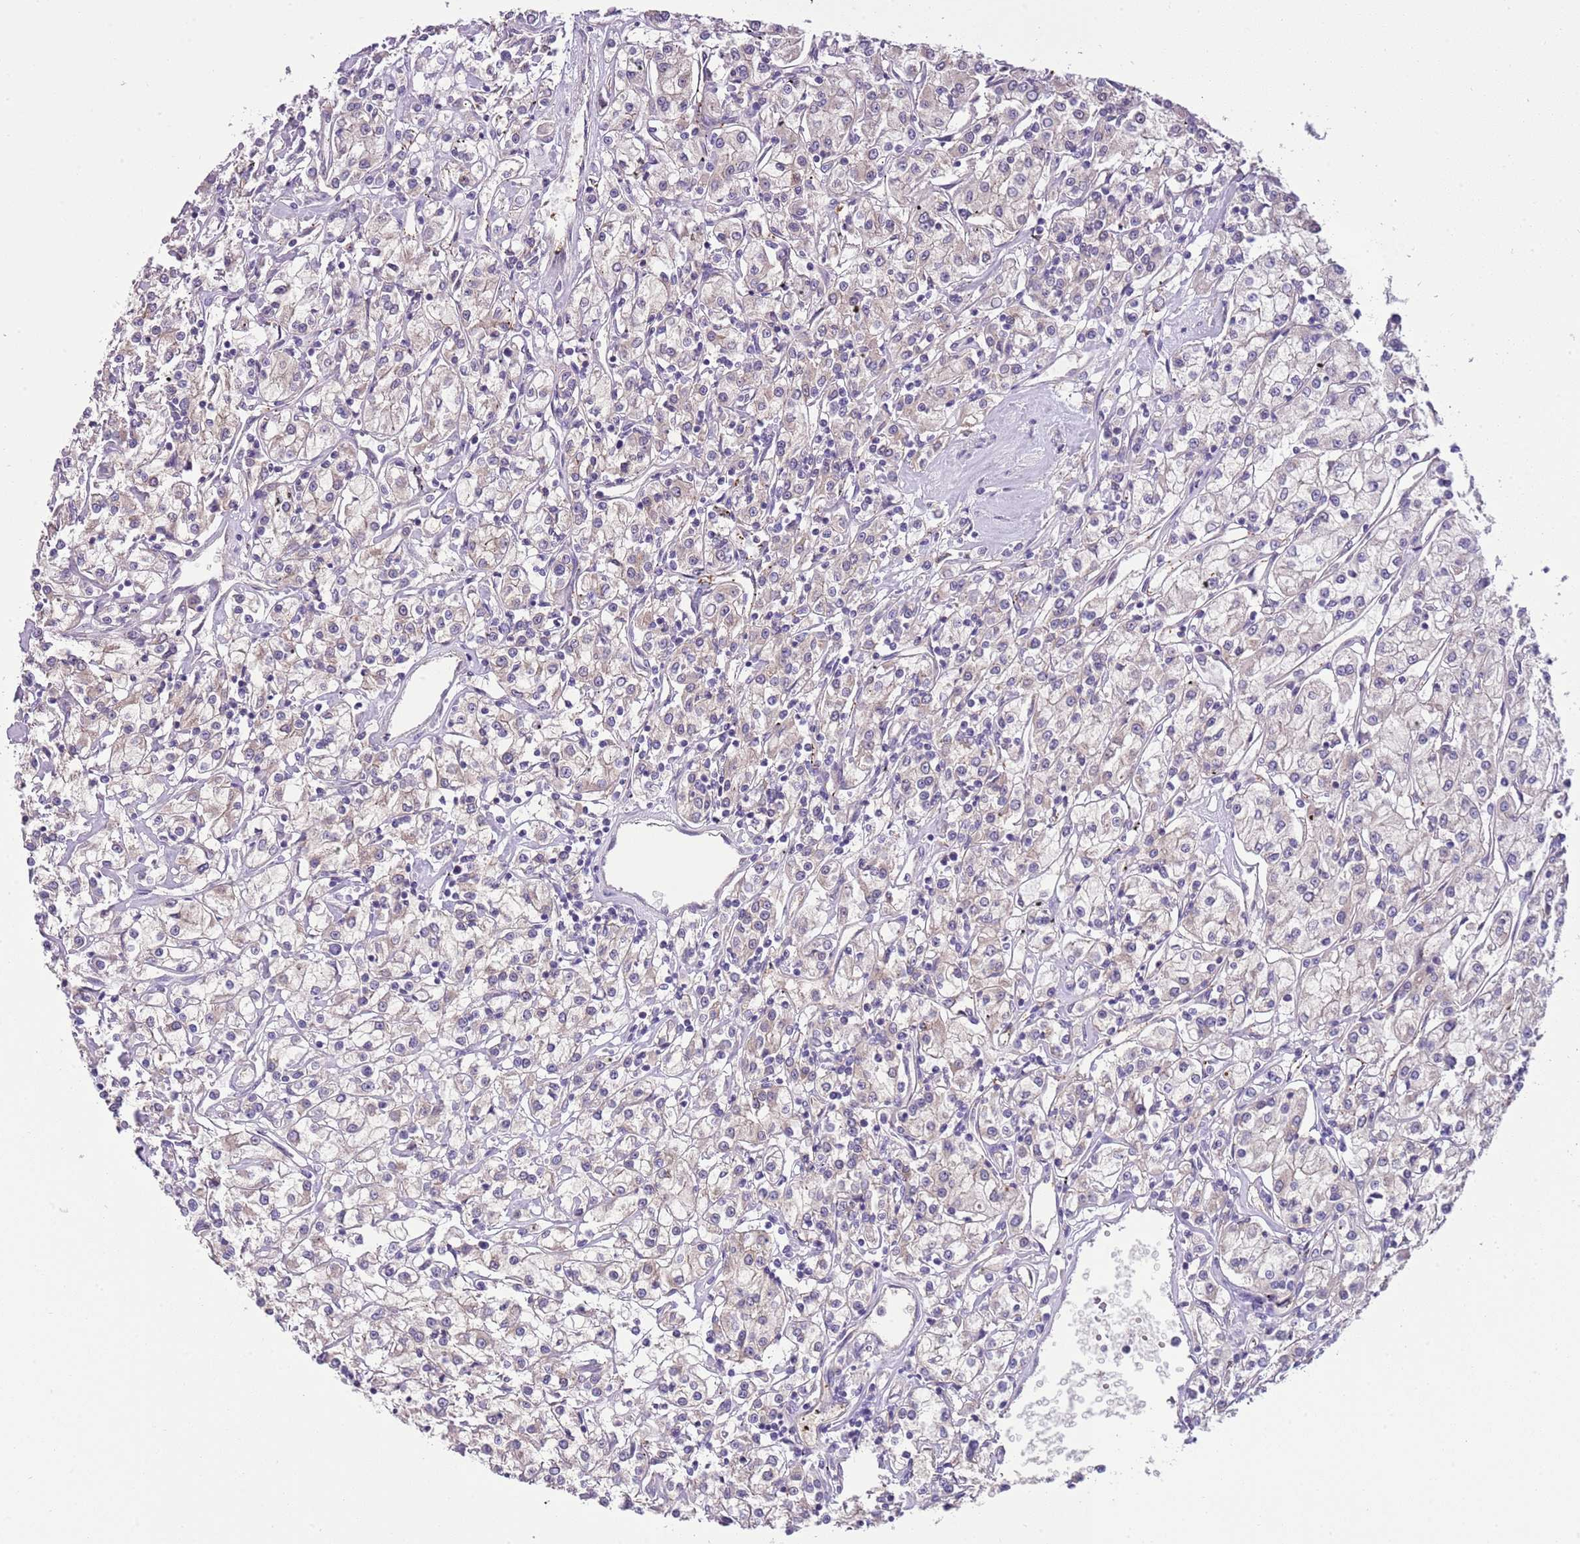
{"staining": {"intensity": "negative", "quantity": "none", "location": "none"}, "tissue": "renal cancer", "cell_type": "Tumor cells", "image_type": "cancer", "snomed": [{"axis": "morphology", "description": "Adenocarcinoma, NOS"}, {"axis": "topography", "description": "Kidney"}], "caption": "Immunohistochemistry (IHC) of renal cancer displays no staining in tumor cells.", "gene": "HES3", "patient": {"sex": "female", "age": 59}}